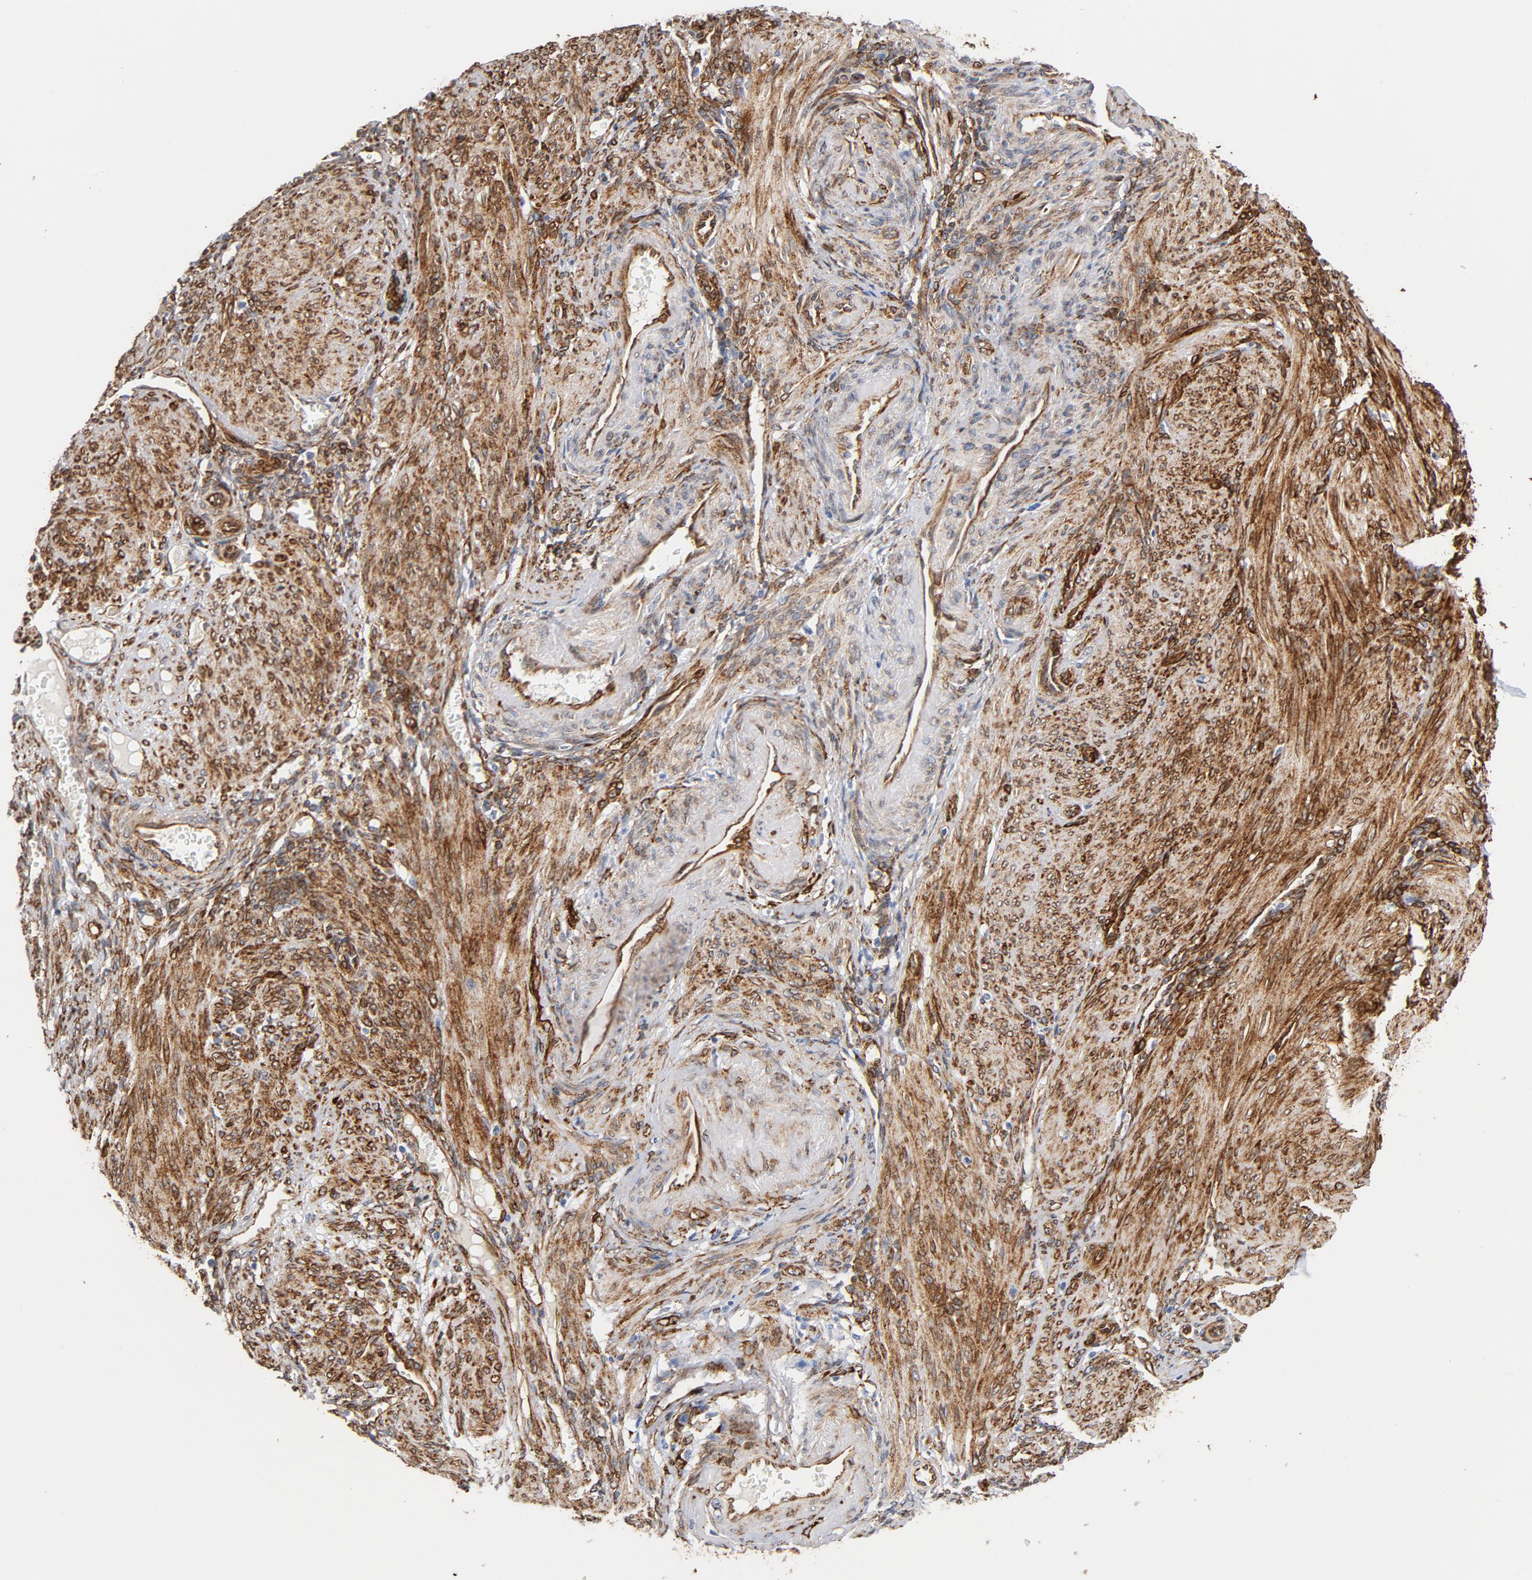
{"staining": {"intensity": "strong", "quantity": ">75%", "location": "cytoplasmic/membranous,nuclear"}, "tissue": "endometrium", "cell_type": "Cells in endometrial stroma", "image_type": "normal", "snomed": [{"axis": "morphology", "description": "Normal tissue, NOS"}, {"axis": "topography", "description": "Endometrium"}], "caption": "DAB (3,3'-diaminobenzidine) immunohistochemical staining of unremarkable human endometrium reveals strong cytoplasmic/membranous,nuclear protein expression in approximately >75% of cells in endometrial stroma. The protein of interest is stained brown, and the nuclei are stained in blue (DAB IHC with brightfield microscopy, high magnification).", "gene": "SERPINH1", "patient": {"sex": "female", "age": 72}}